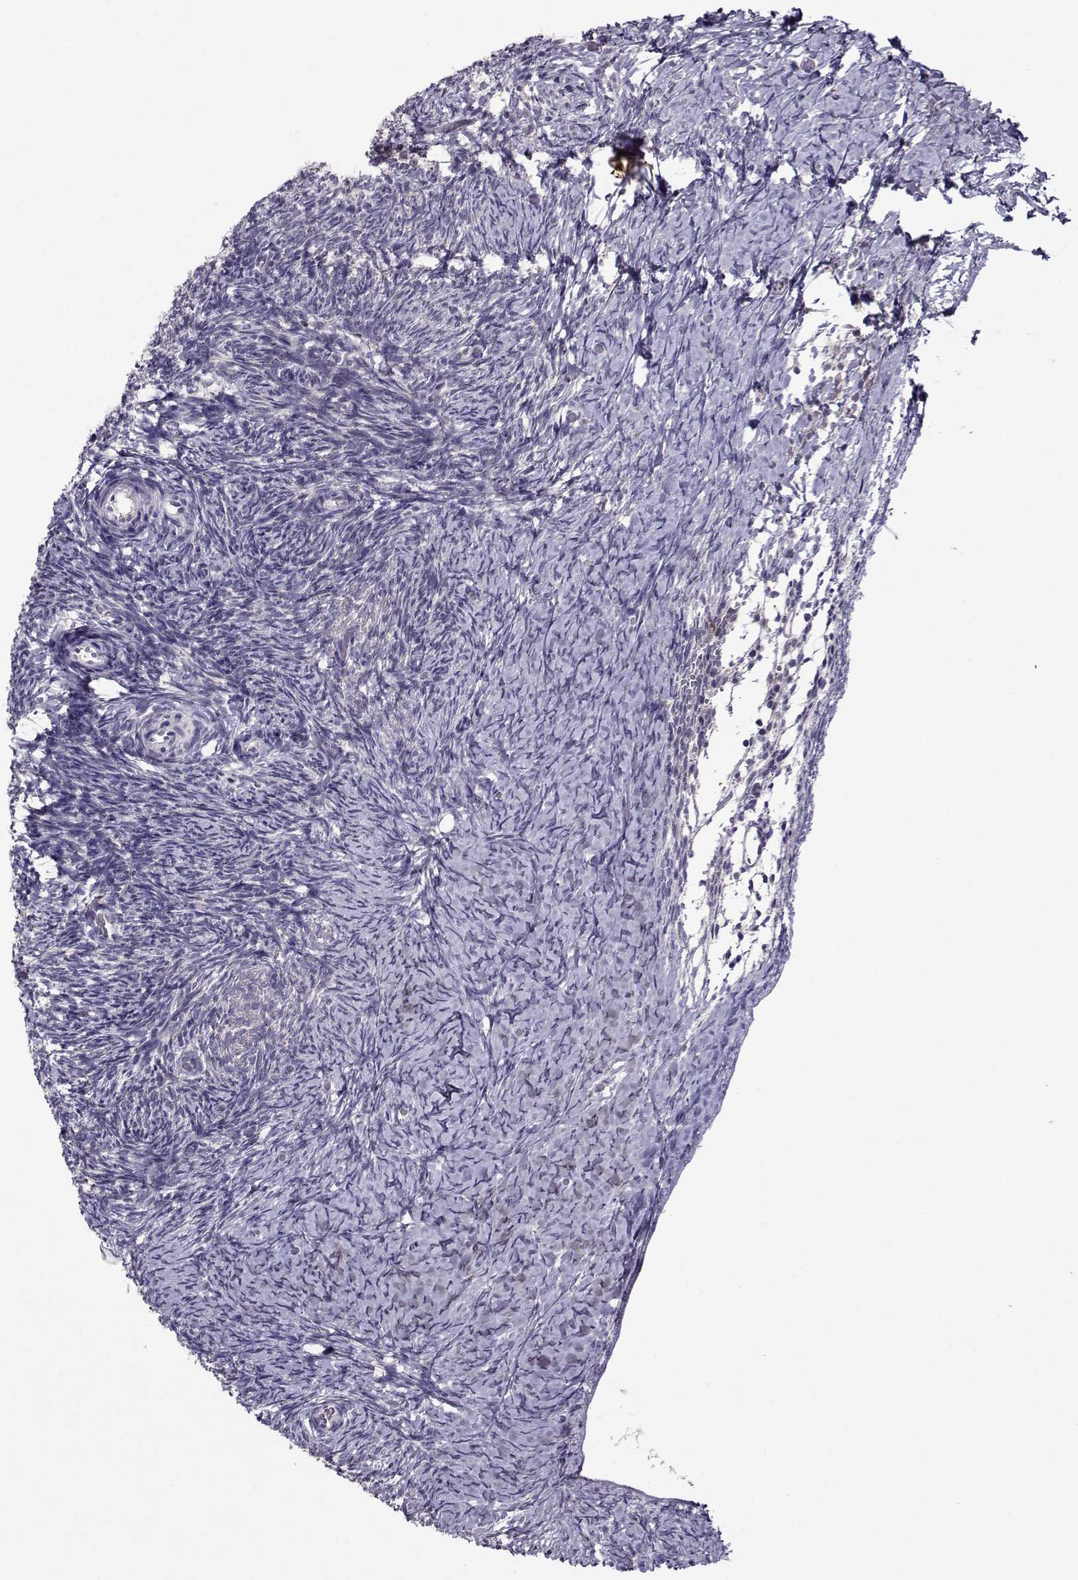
{"staining": {"intensity": "moderate", "quantity": ">75%", "location": "cytoplasmic/membranous"}, "tissue": "ovary", "cell_type": "Follicle cells", "image_type": "normal", "snomed": [{"axis": "morphology", "description": "Normal tissue, NOS"}, {"axis": "topography", "description": "Ovary"}], "caption": "Immunohistochemistry (IHC) of benign human ovary demonstrates medium levels of moderate cytoplasmic/membranous staining in about >75% of follicle cells.", "gene": "DDX20", "patient": {"sex": "female", "age": 39}}